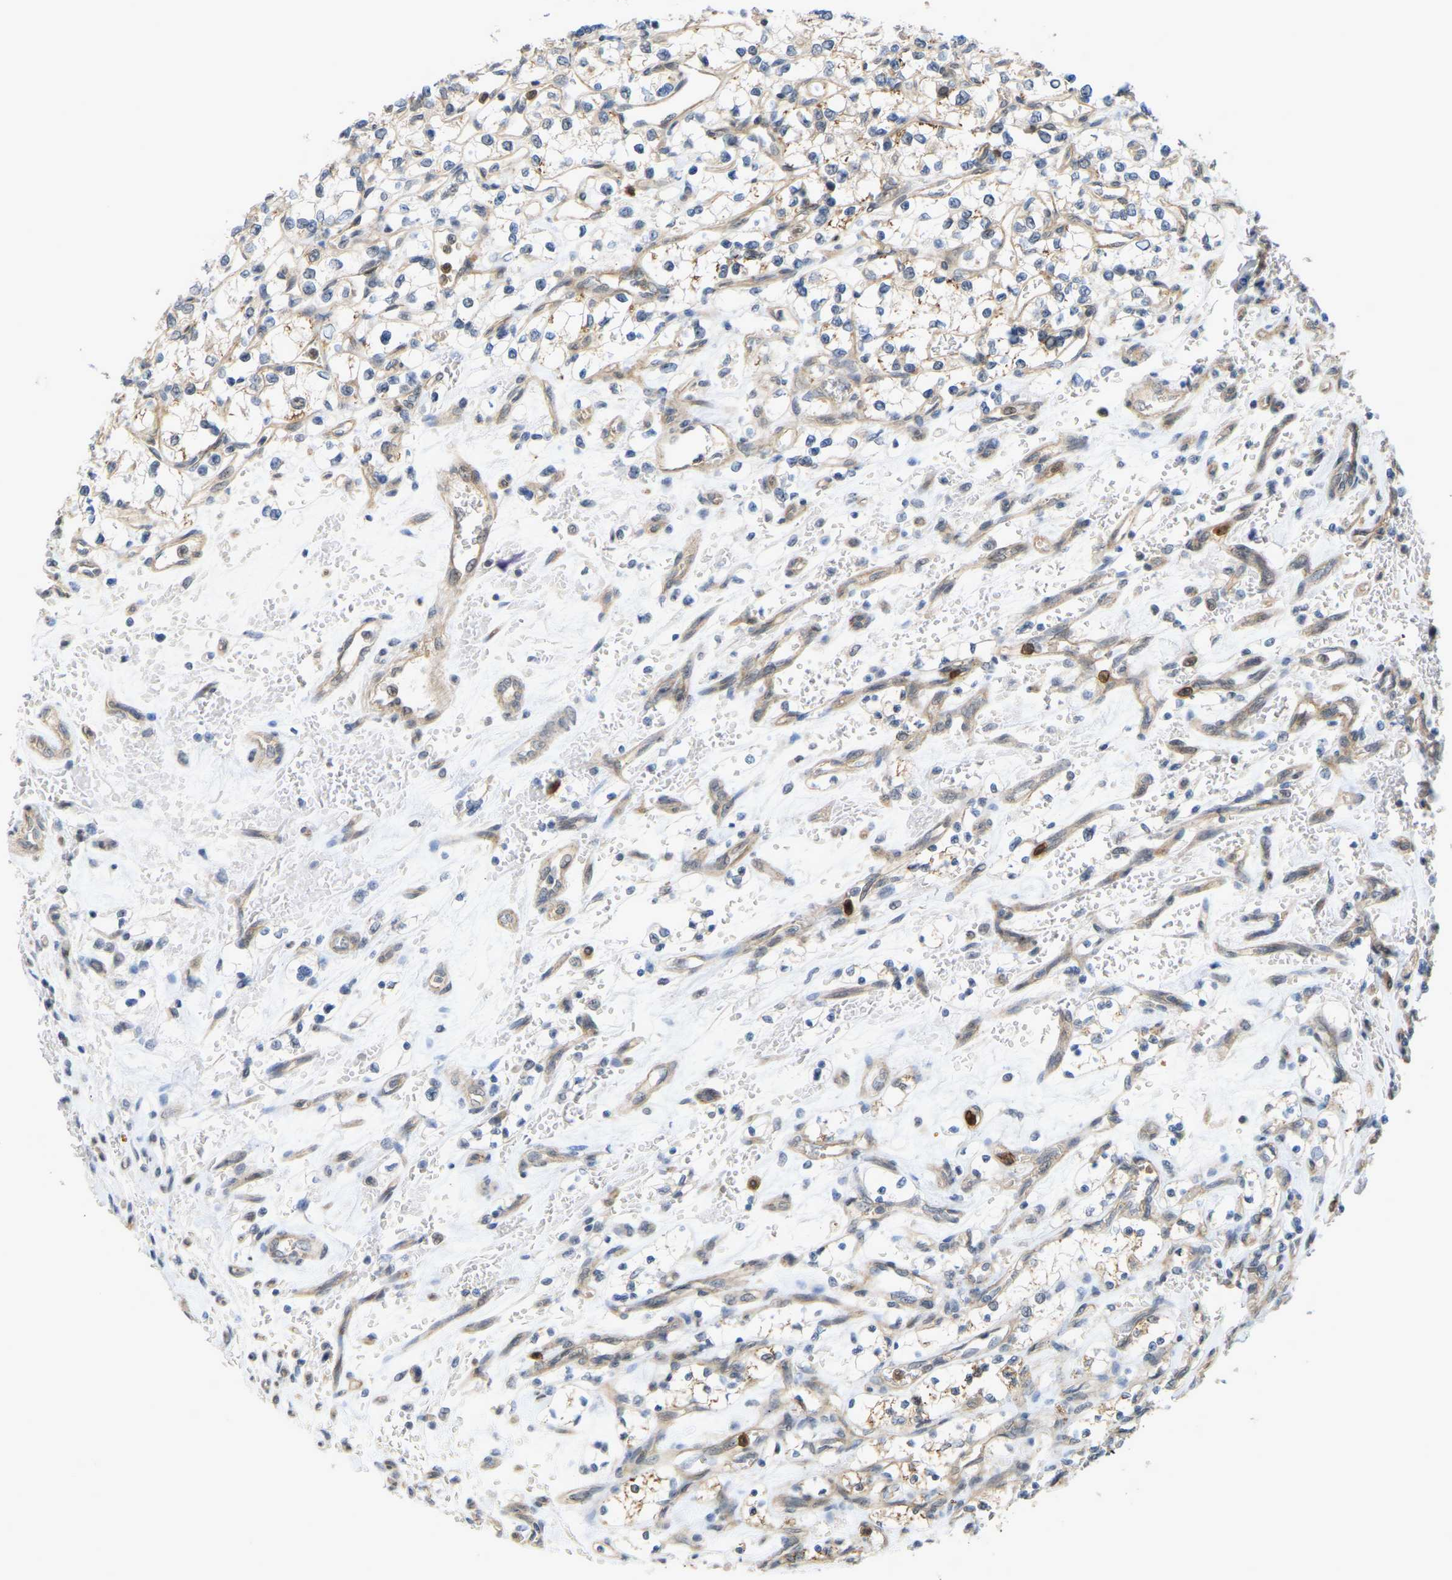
{"staining": {"intensity": "weak", "quantity": ">75%", "location": "cytoplasmic/membranous"}, "tissue": "renal cancer", "cell_type": "Tumor cells", "image_type": "cancer", "snomed": [{"axis": "morphology", "description": "Adenocarcinoma, NOS"}, {"axis": "topography", "description": "Kidney"}], "caption": "Human renal adenocarcinoma stained with a protein marker shows weak staining in tumor cells.", "gene": "SERPINB5", "patient": {"sex": "female", "age": 69}}